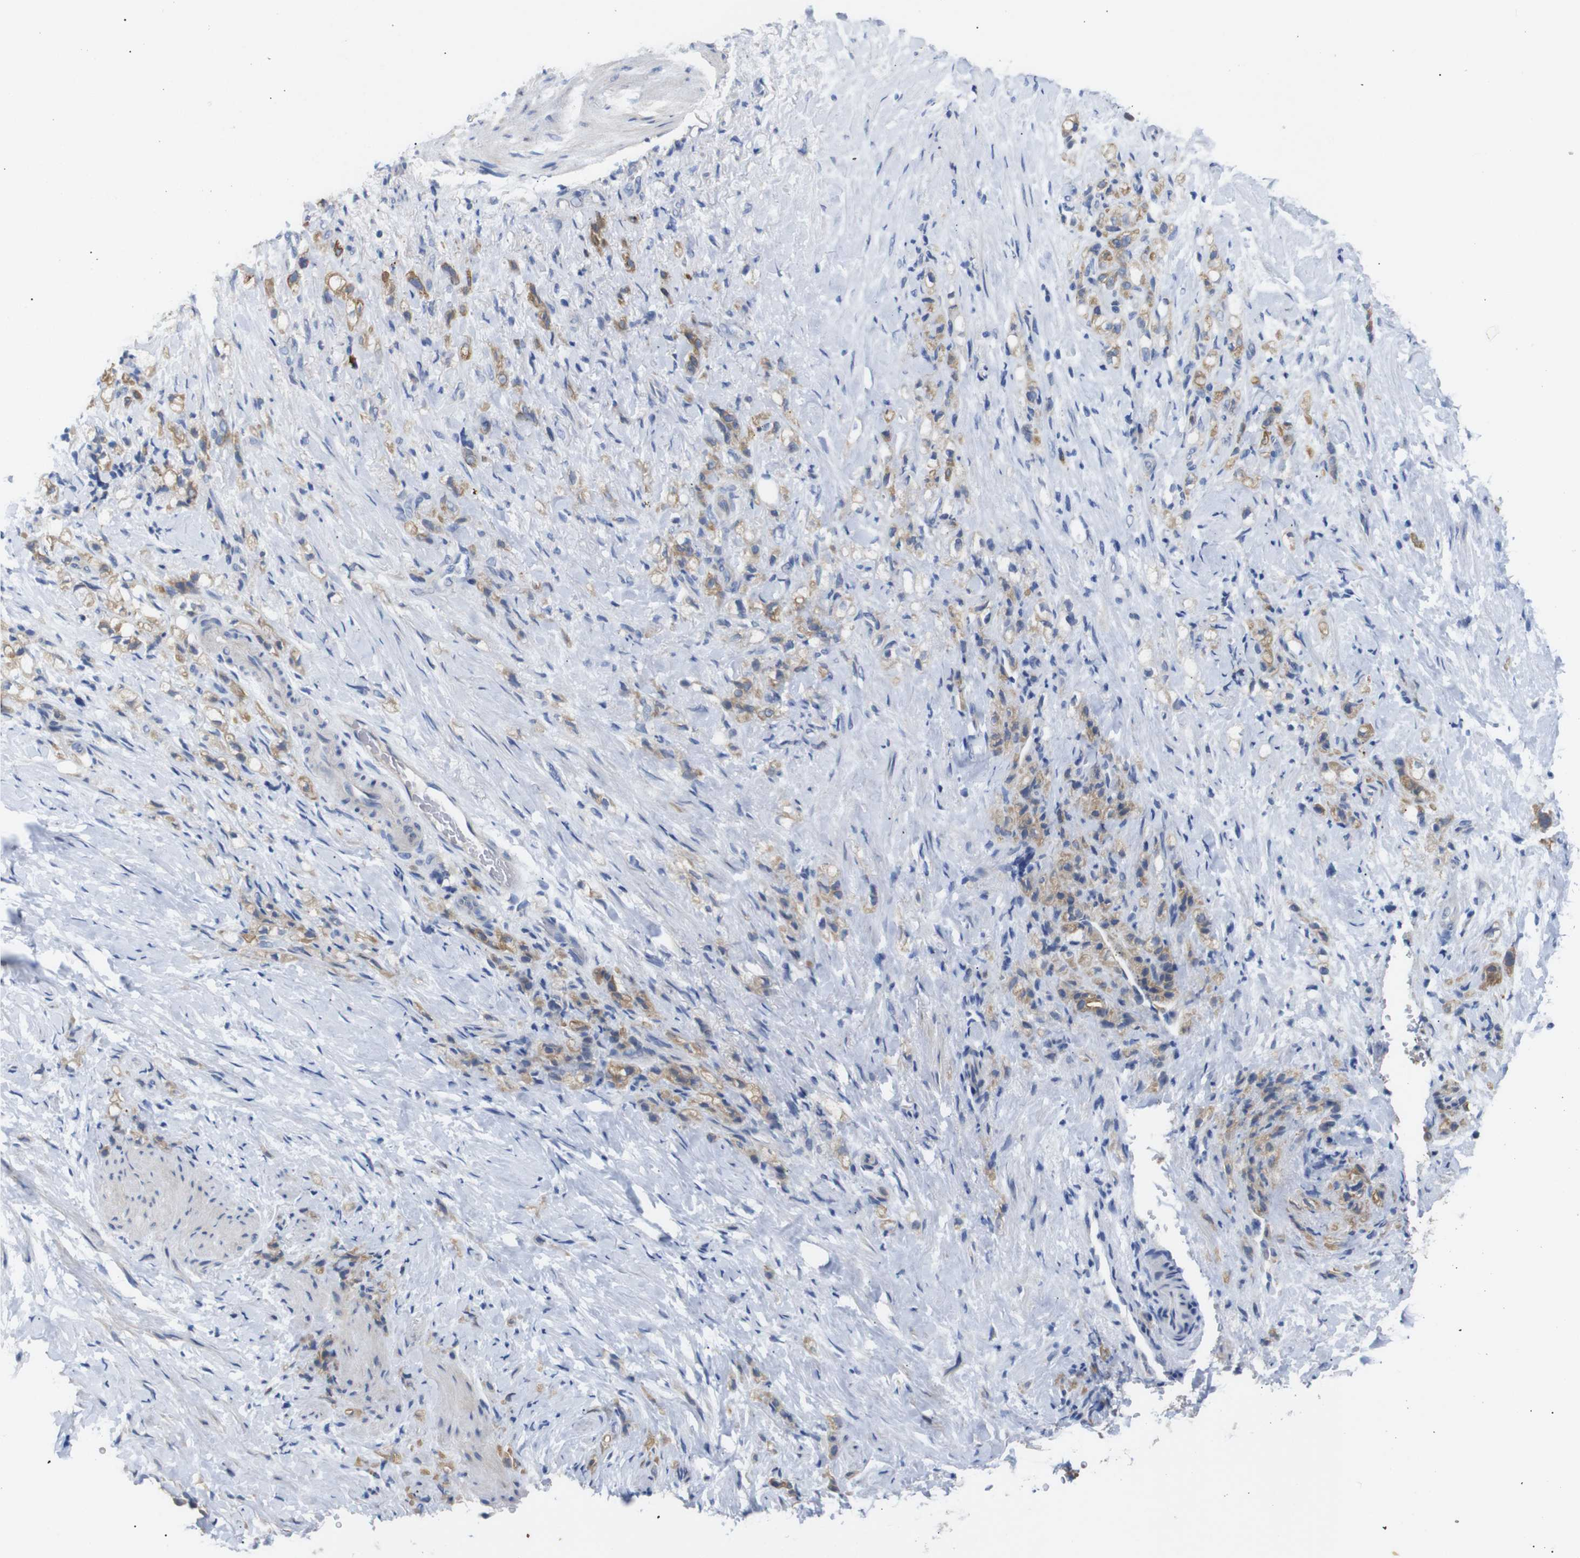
{"staining": {"intensity": "moderate", "quantity": ">75%", "location": "cytoplasmic/membranous"}, "tissue": "stomach cancer", "cell_type": "Tumor cells", "image_type": "cancer", "snomed": [{"axis": "morphology", "description": "Adenocarcinoma, NOS"}, {"axis": "topography", "description": "Stomach"}], "caption": "Moderate cytoplasmic/membranous staining for a protein is identified in about >75% of tumor cells of adenocarcinoma (stomach) using immunohistochemistry (IHC).", "gene": "ALOX15", "patient": {"sex": "male", "age": 82}}